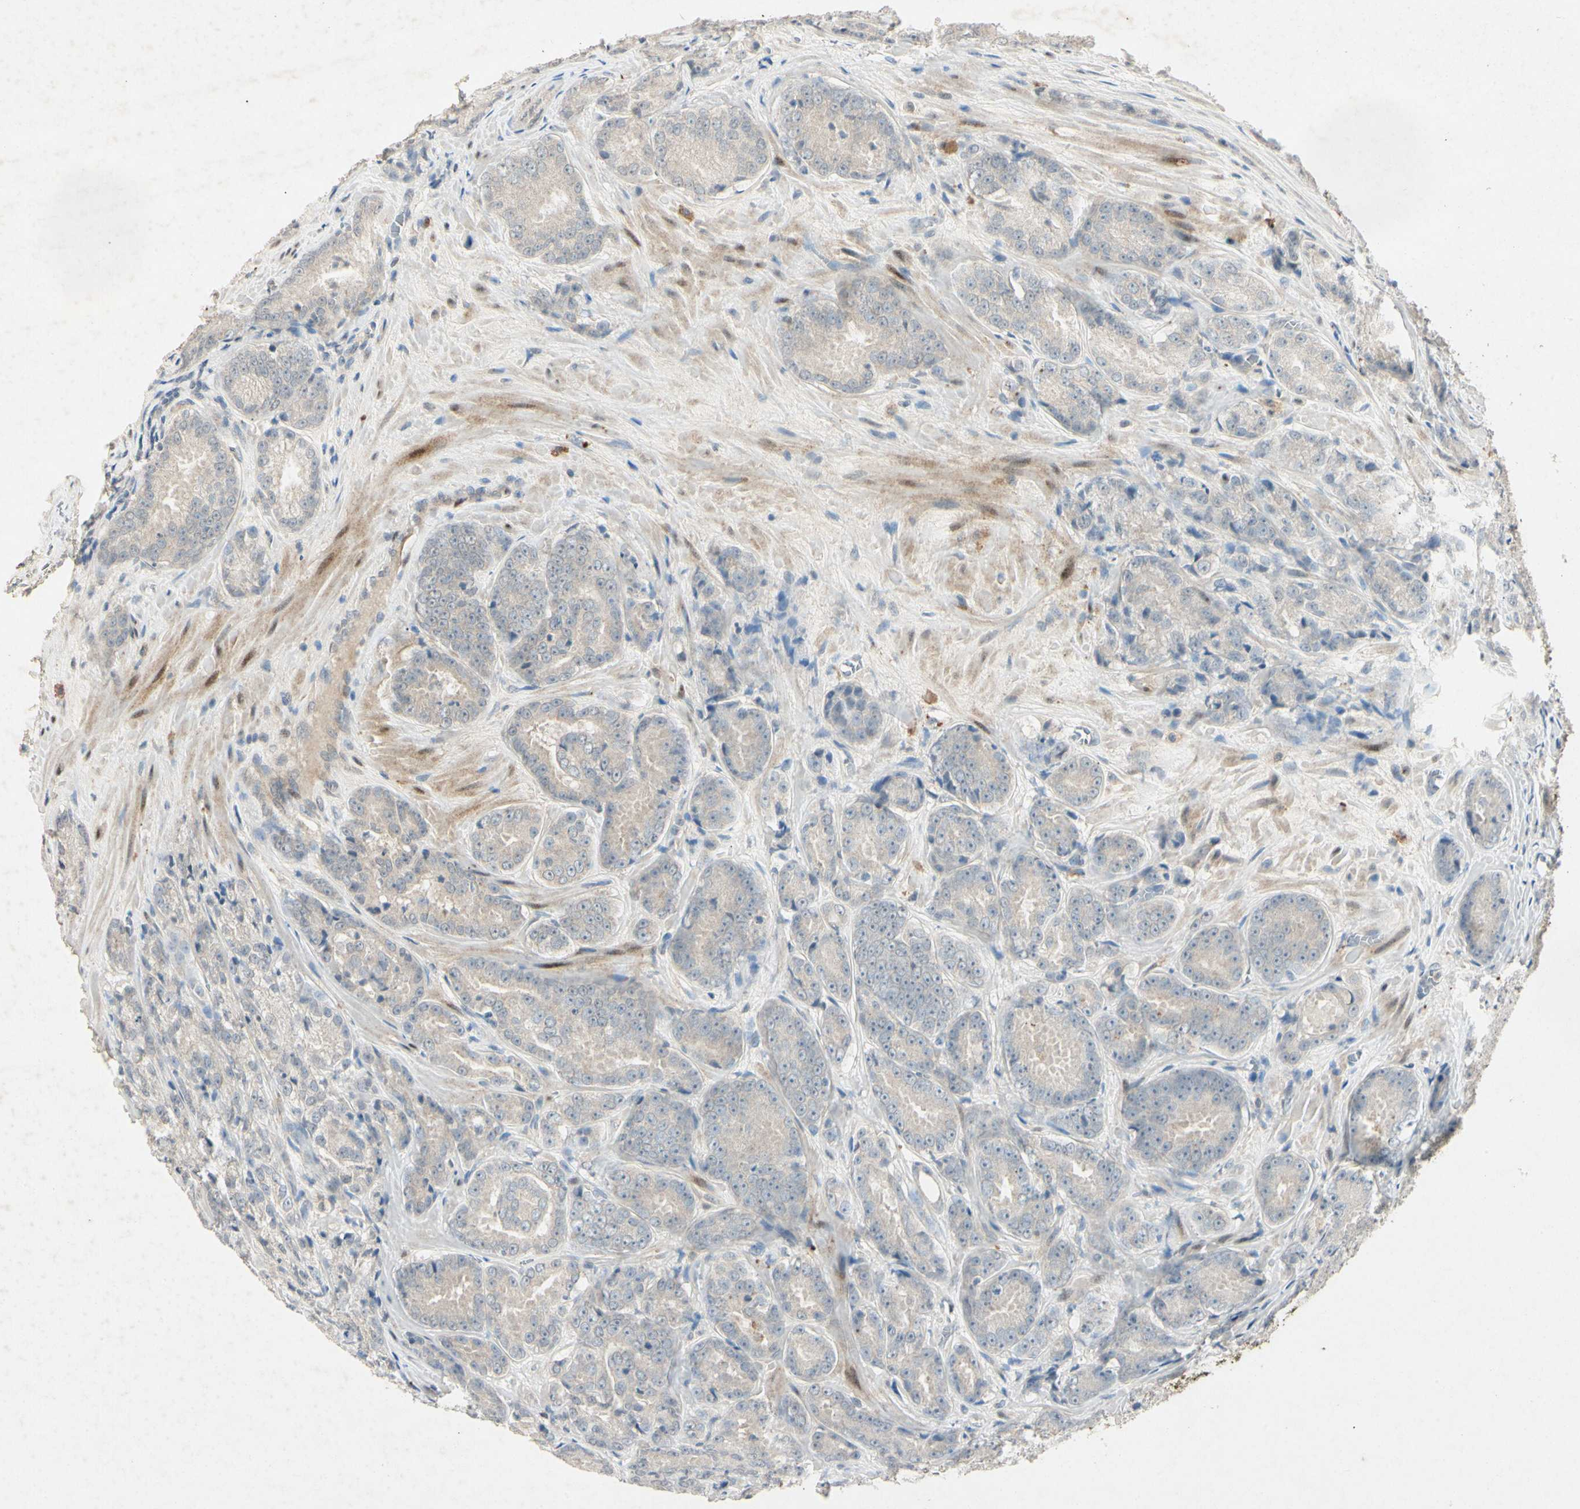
{"staining": {"intensity": "weak", "quantity": "25%-75%", "location": "cytoplasmic/membranous"}, "tissue": "prostate cancer", "cell_type": "Tumor cells", "image_type": "cancer", "snomed": [{"axis": "morphology", "description": "Adenocarcinoma, High grade"}, {"axis": "topography", "description": "Prostate"}], "caption": "Protein staining by immunohistochemistry (IHC) exhibits weak cytoplasmic/membranous positivity in about 25%-75% of tumor cells in prostate cancer.", "gene": "HSPA1B", "patient": {"sex": "male", "age": 64}}